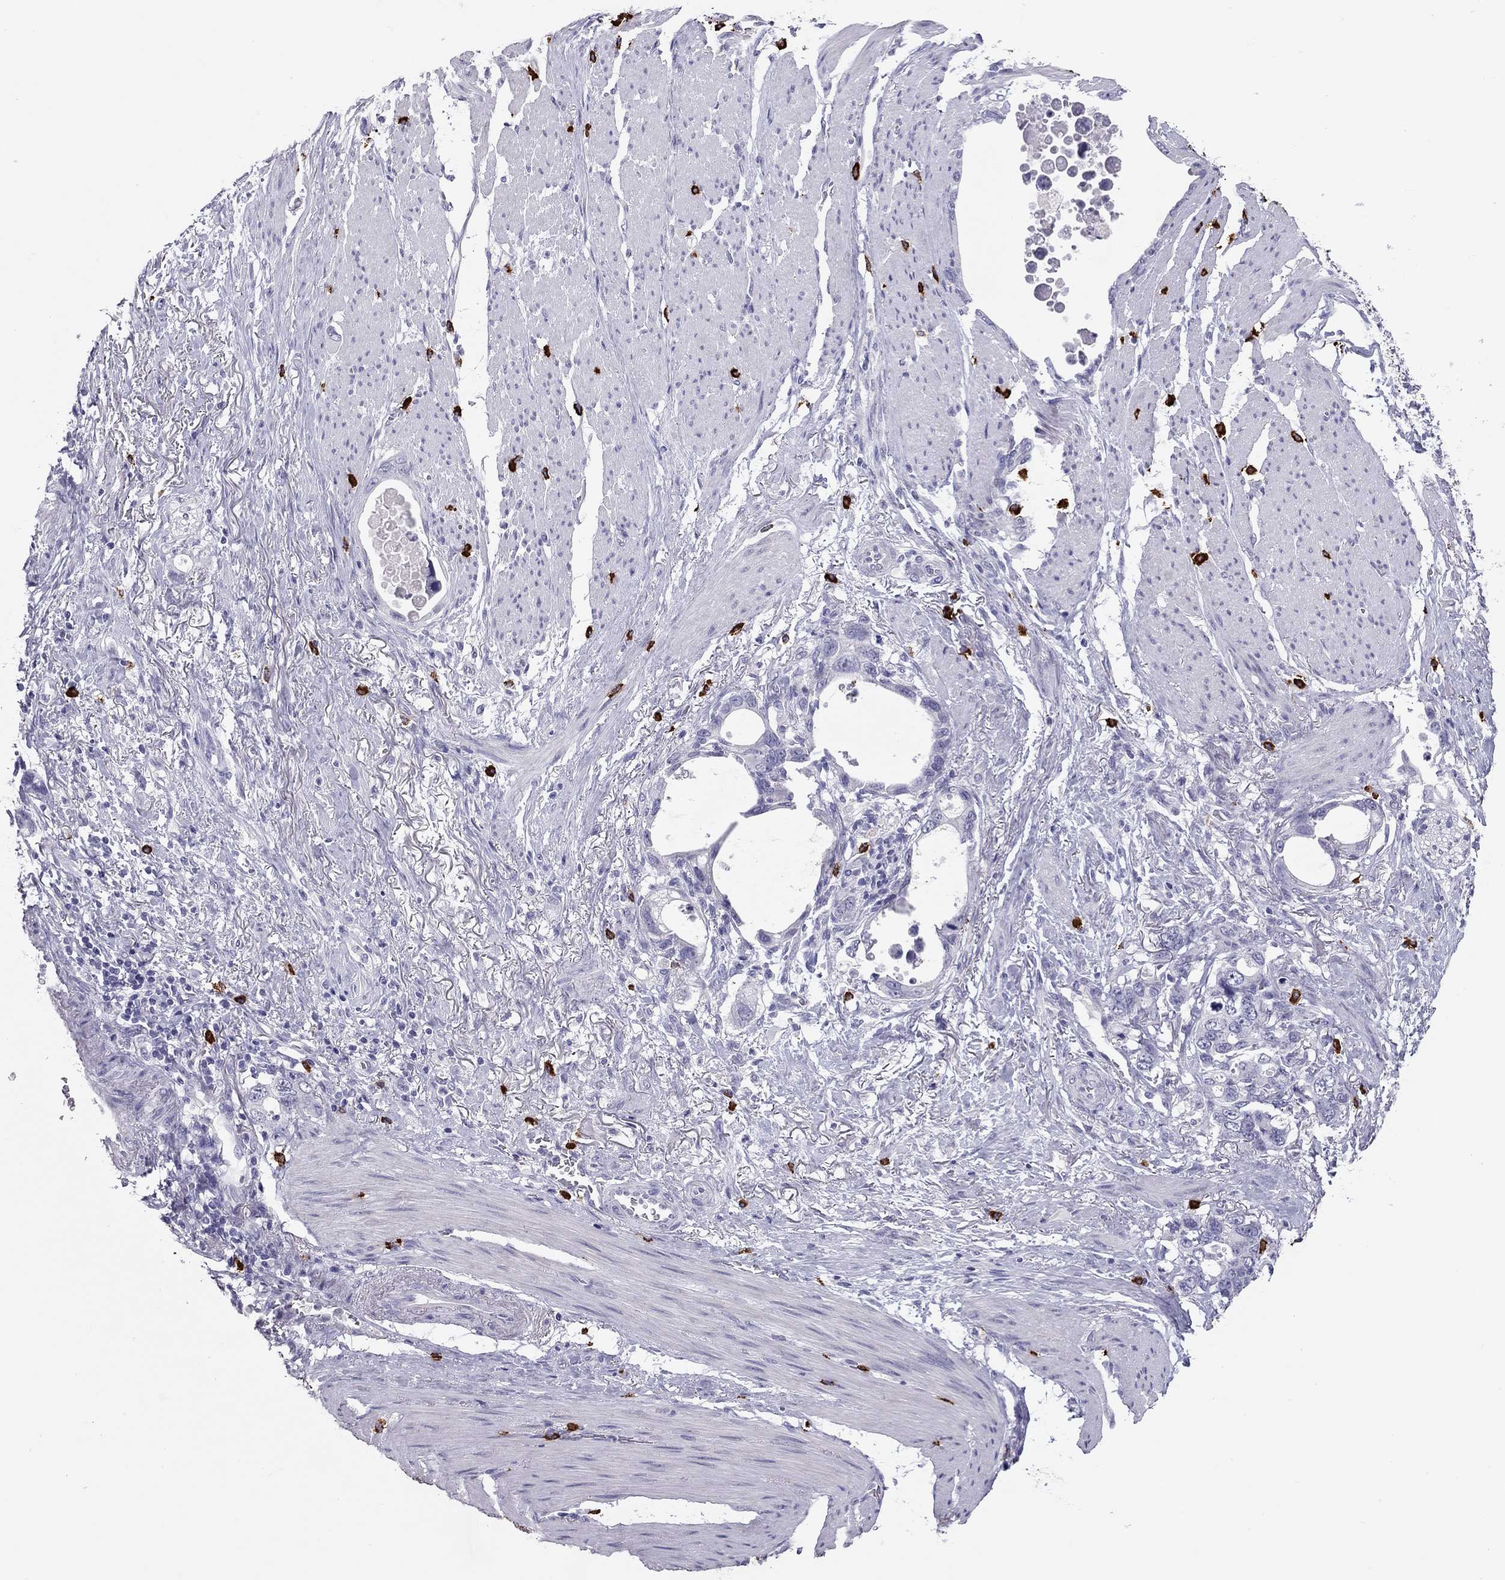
{"staining": {"intensity": "negative", "quantity": "none", "location": "none"}, "tissue": "stomach cancer", "cell_type": "Tumor cells", "image_type": "cancer", "snomed": [{"axis": "morphology", "description": "Adenocarcinoma, NOS"}, {"axis": "topography", "description": "Stomach, upper"}], "caption": "There is no significant expression in tumor cells of stomach adenocarcinoma.", "gene": "IL17REL", "patient": {"sex": "male", "age": 74}}